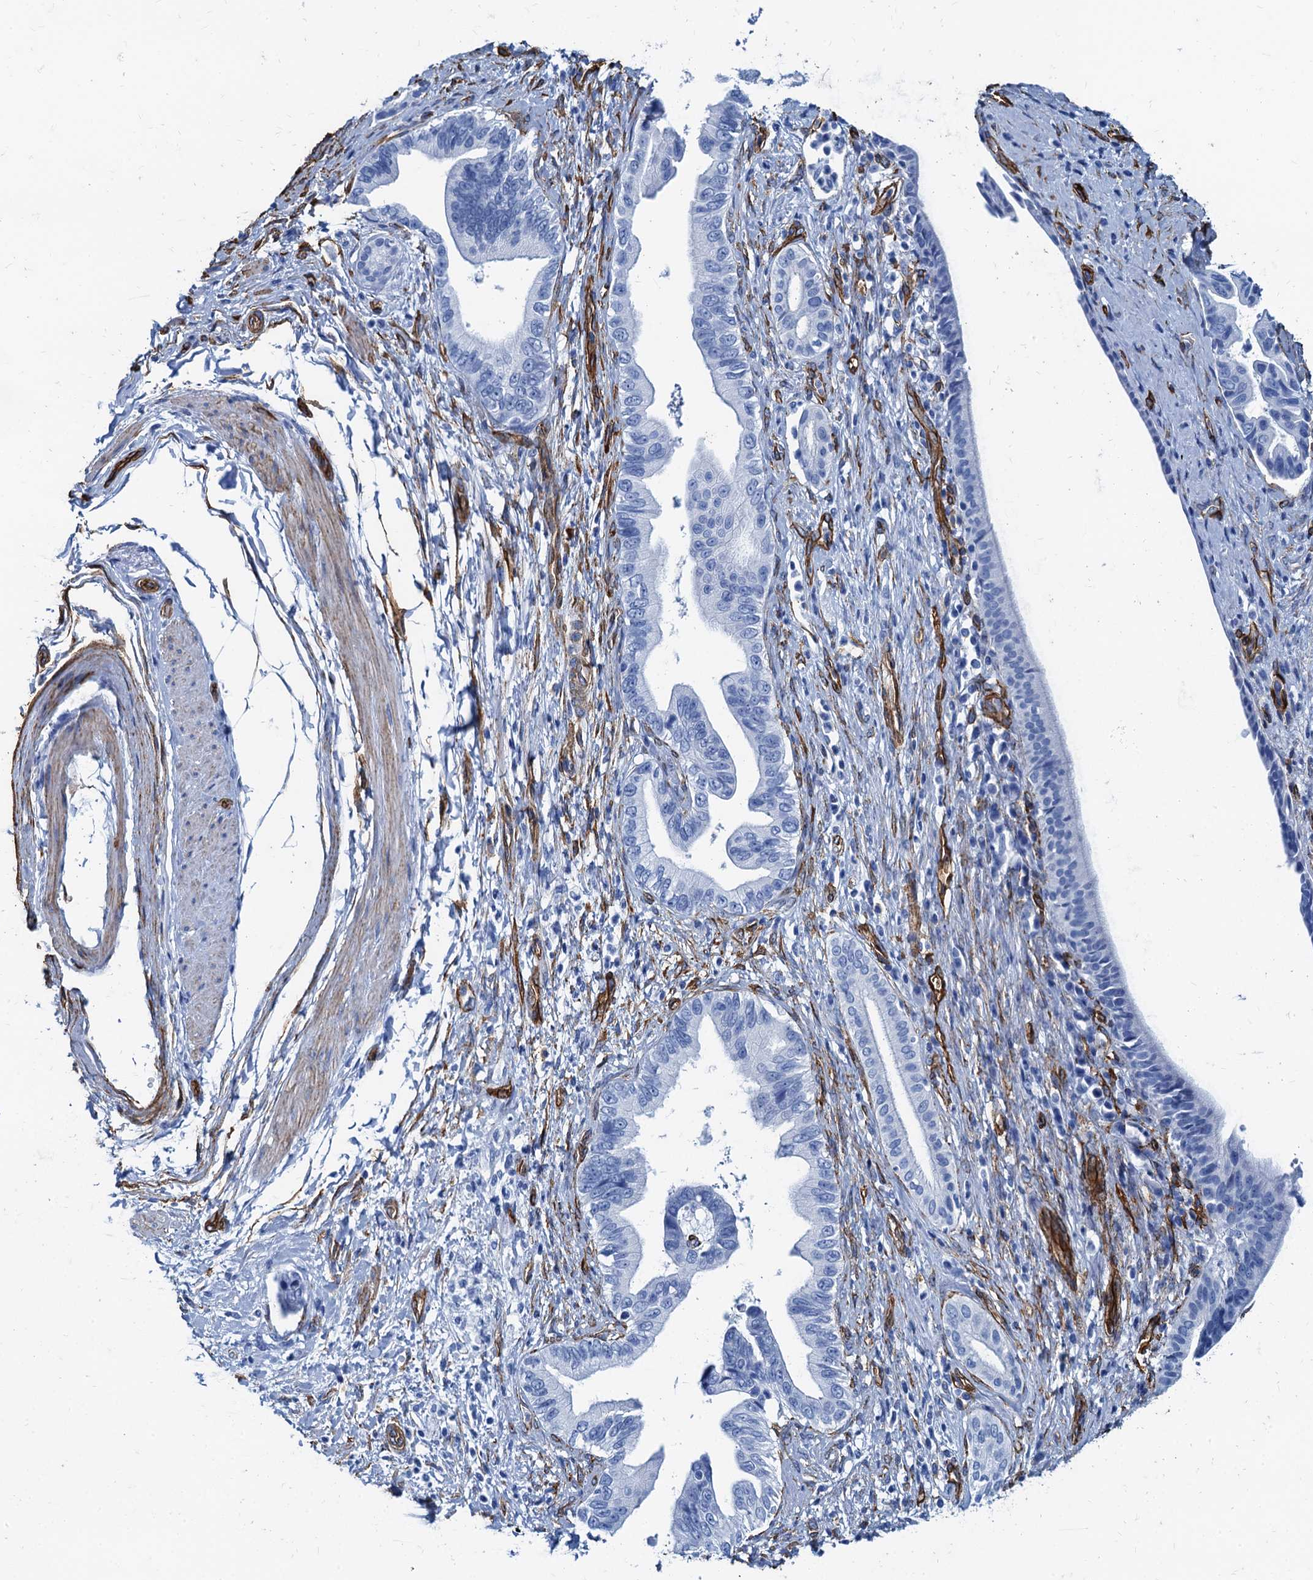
{"staining": {"intensity": "negative", "quantity": "none", "location": "none"}, "tissue": "pancreatic cancer", "cell_type": "Tumor cells", "image_type": "cancer", "snomed": [{"axis": "morphology", "description": "Adenocarcinoma, NOS"}, {"axis": "topography", "description": "Pancreas"}], "caption": "Protein analysis of adenocarcinoma (pancreatic) demonstrates no significant positivity in tumor cells. (DAB IHC with hematoxylin counter stain).", "gene": "CAVIN2", "patient": {"sex": "female", "age": 55}}